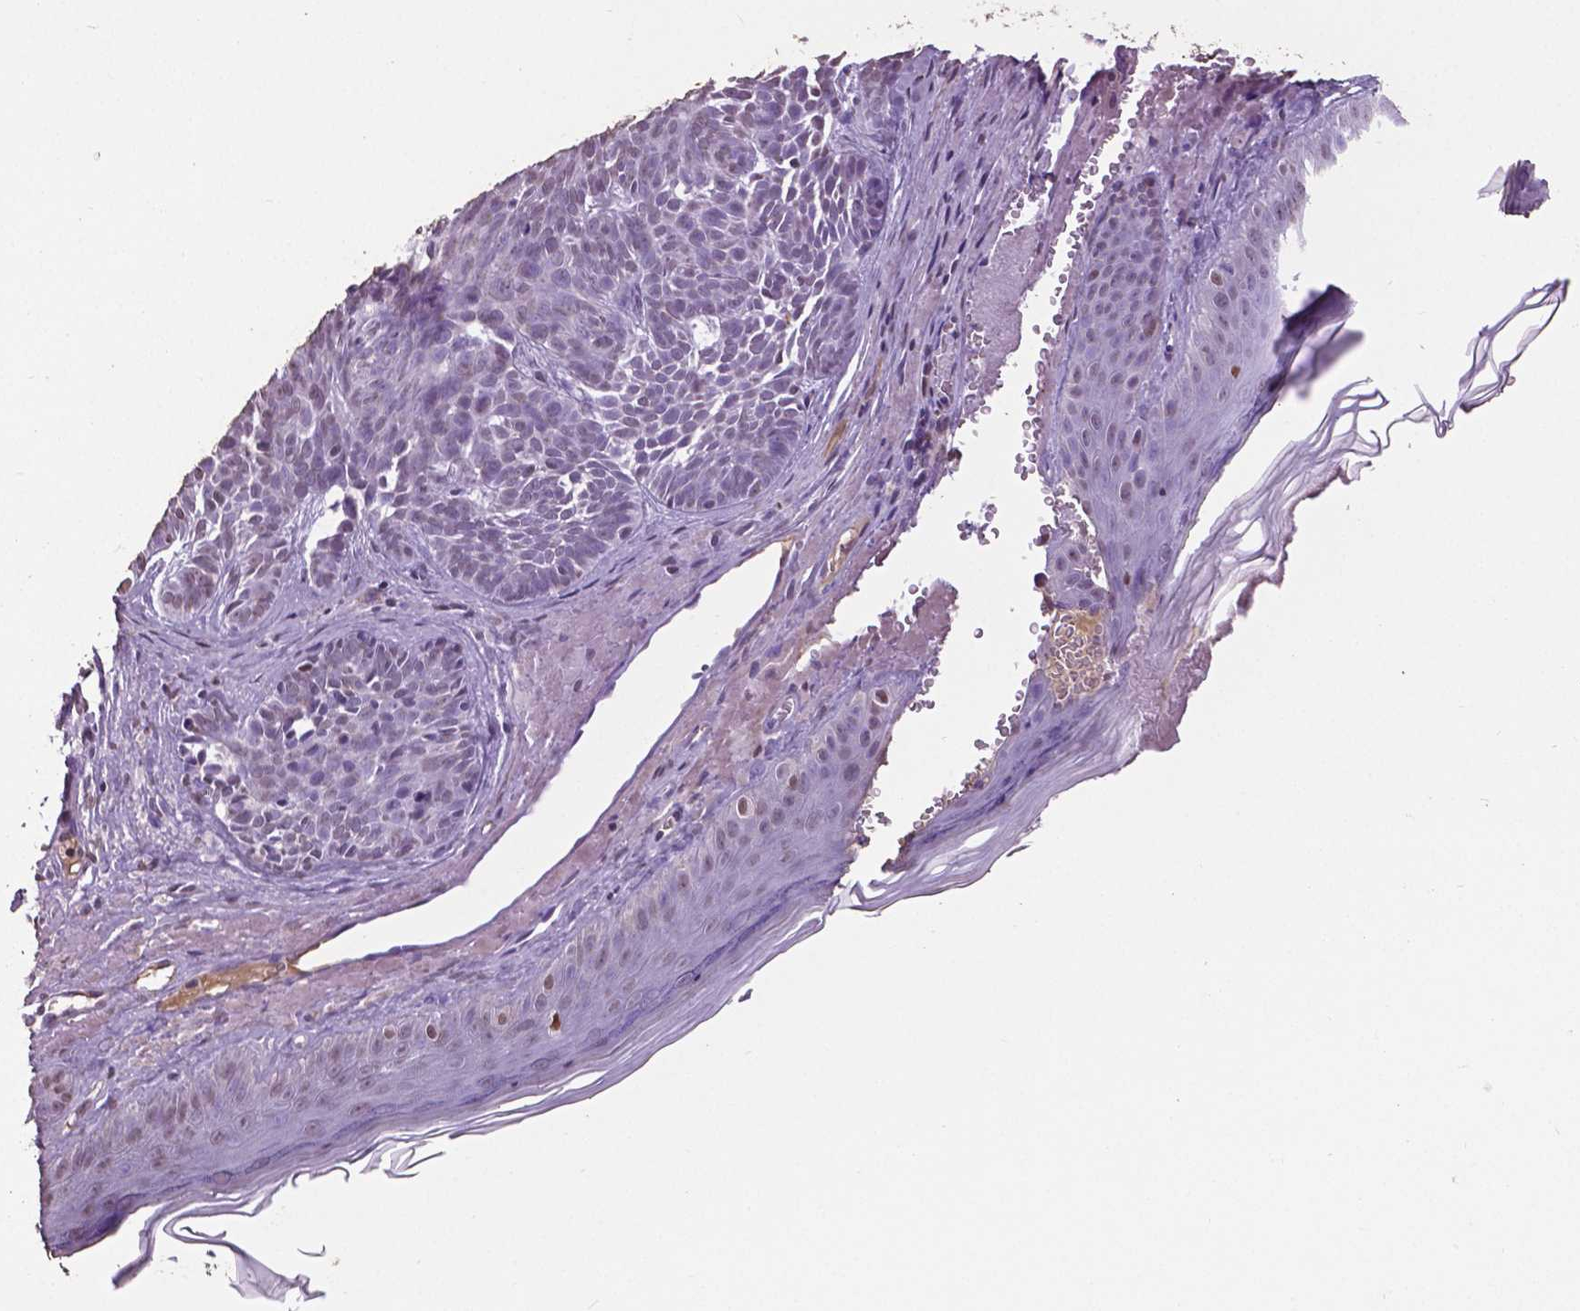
{"staining": {"intensity": "negative", "quantity": "none", "location": "none"}, "tissue": "skin cancer", "cell_type": "Tumor cells", "image_type": "cancer", "snomed": [{"axis": "morphology", "description": "Basal cell carcinoma"}, {"axis": "topography", "description": "Skin"}], "caption": "Skin basal cell carcinoma was stained to show a protein in brown. There is no significant expression in tumor cells. (DAB immunohistochemistry (IHC) visualized using brightfield microscopy, high magnification).", "gene": "RUNX3", "patient": {"sex": "male", "age": 81}}